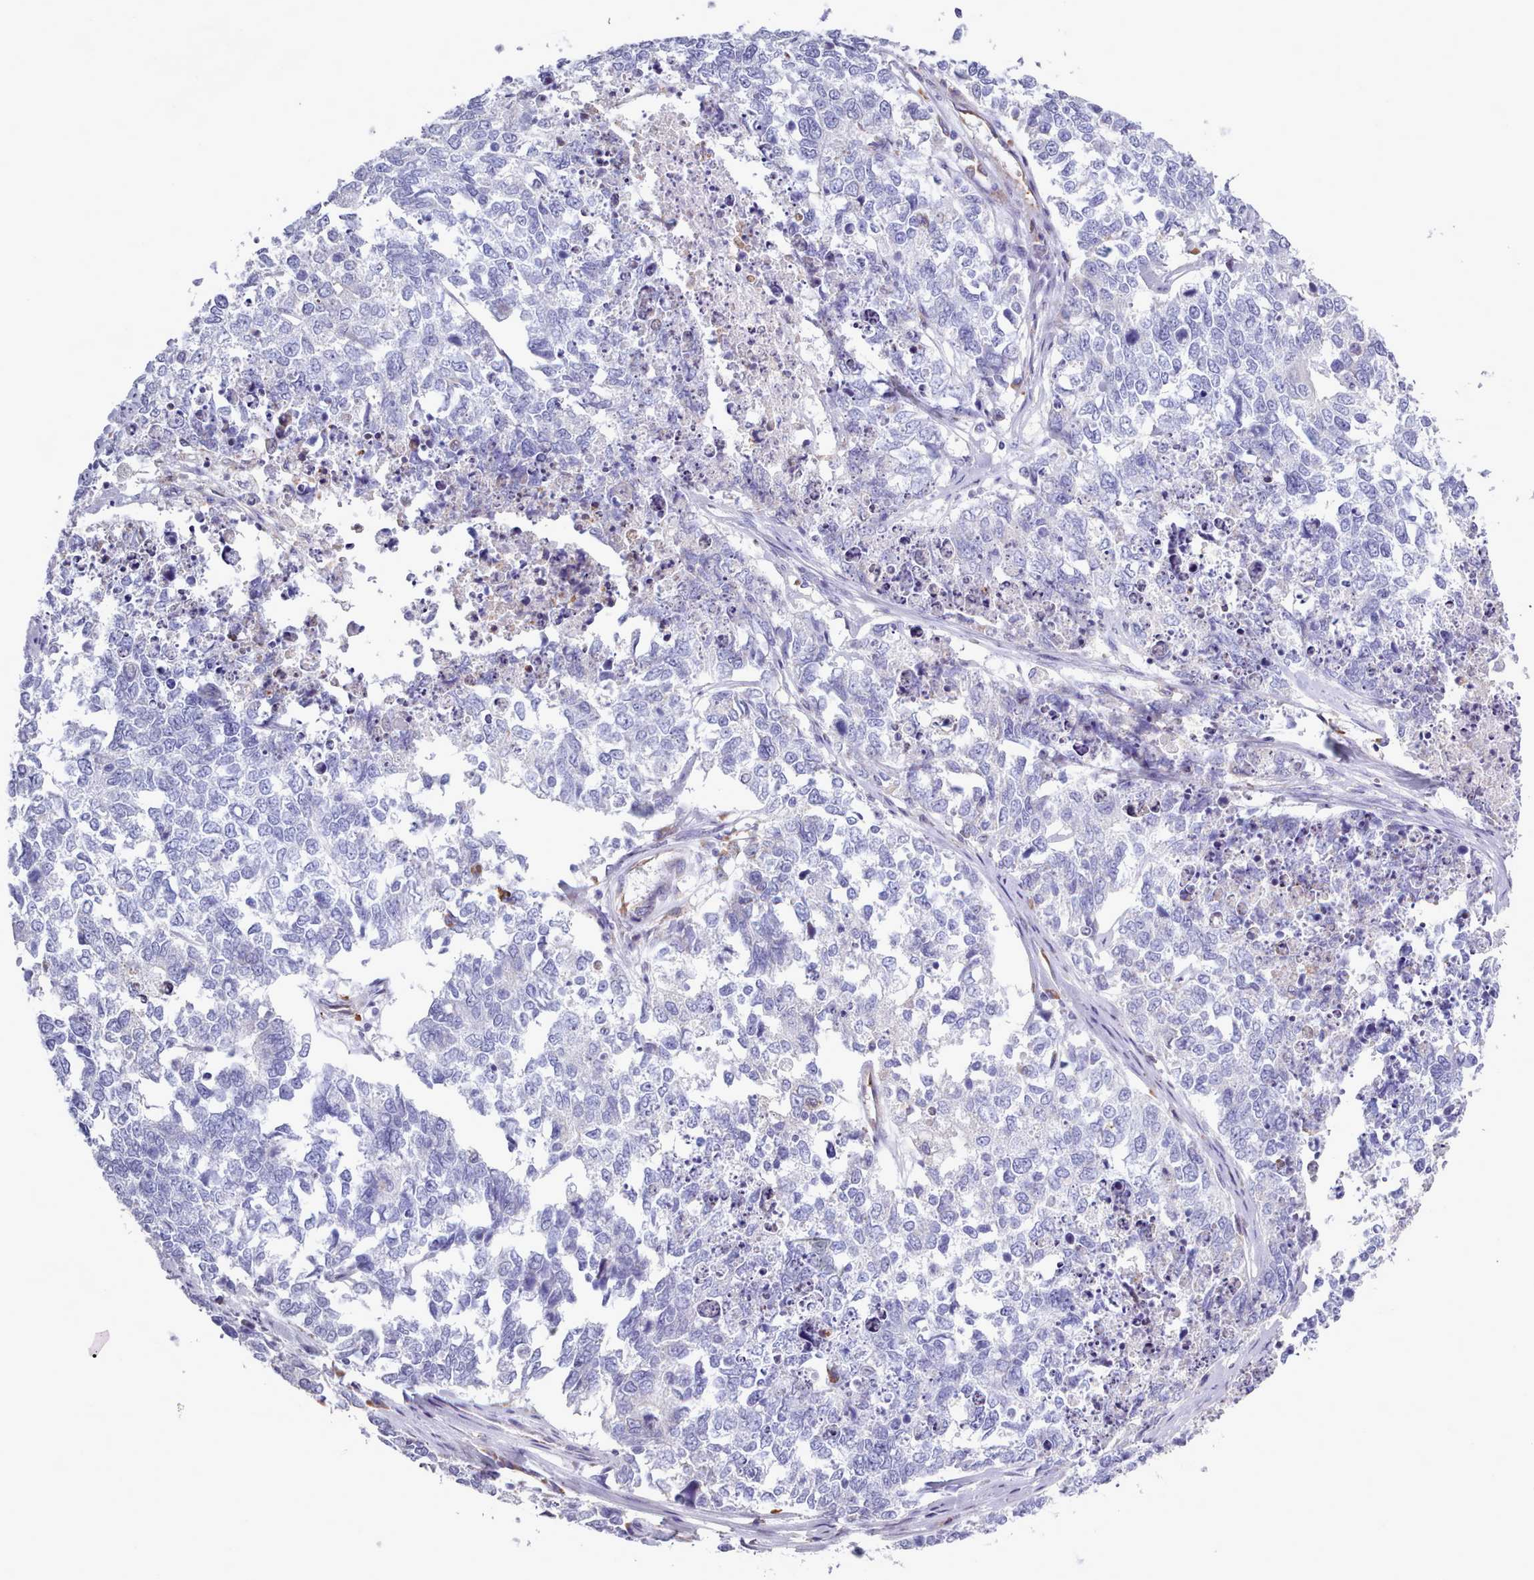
{"staining": {"intensity": "negative", "quantity": "none", "location": "none"}, "tissue": "cervical cancer", "cell_type": "Tumor cells", "image_type": "cancer", "snomed": [{"axis": "morphology", "description": "Squamous cell carcinoma, NOS"}, {"axis": "topography", "description": "Cervix"}], "caption": "Immunohistochemical staining of squamous cell carcinoma (cervical) shows no significant expression in tumor cells.", "gene": "XKR8", "patient": {"sex": "female", "age": 63}}